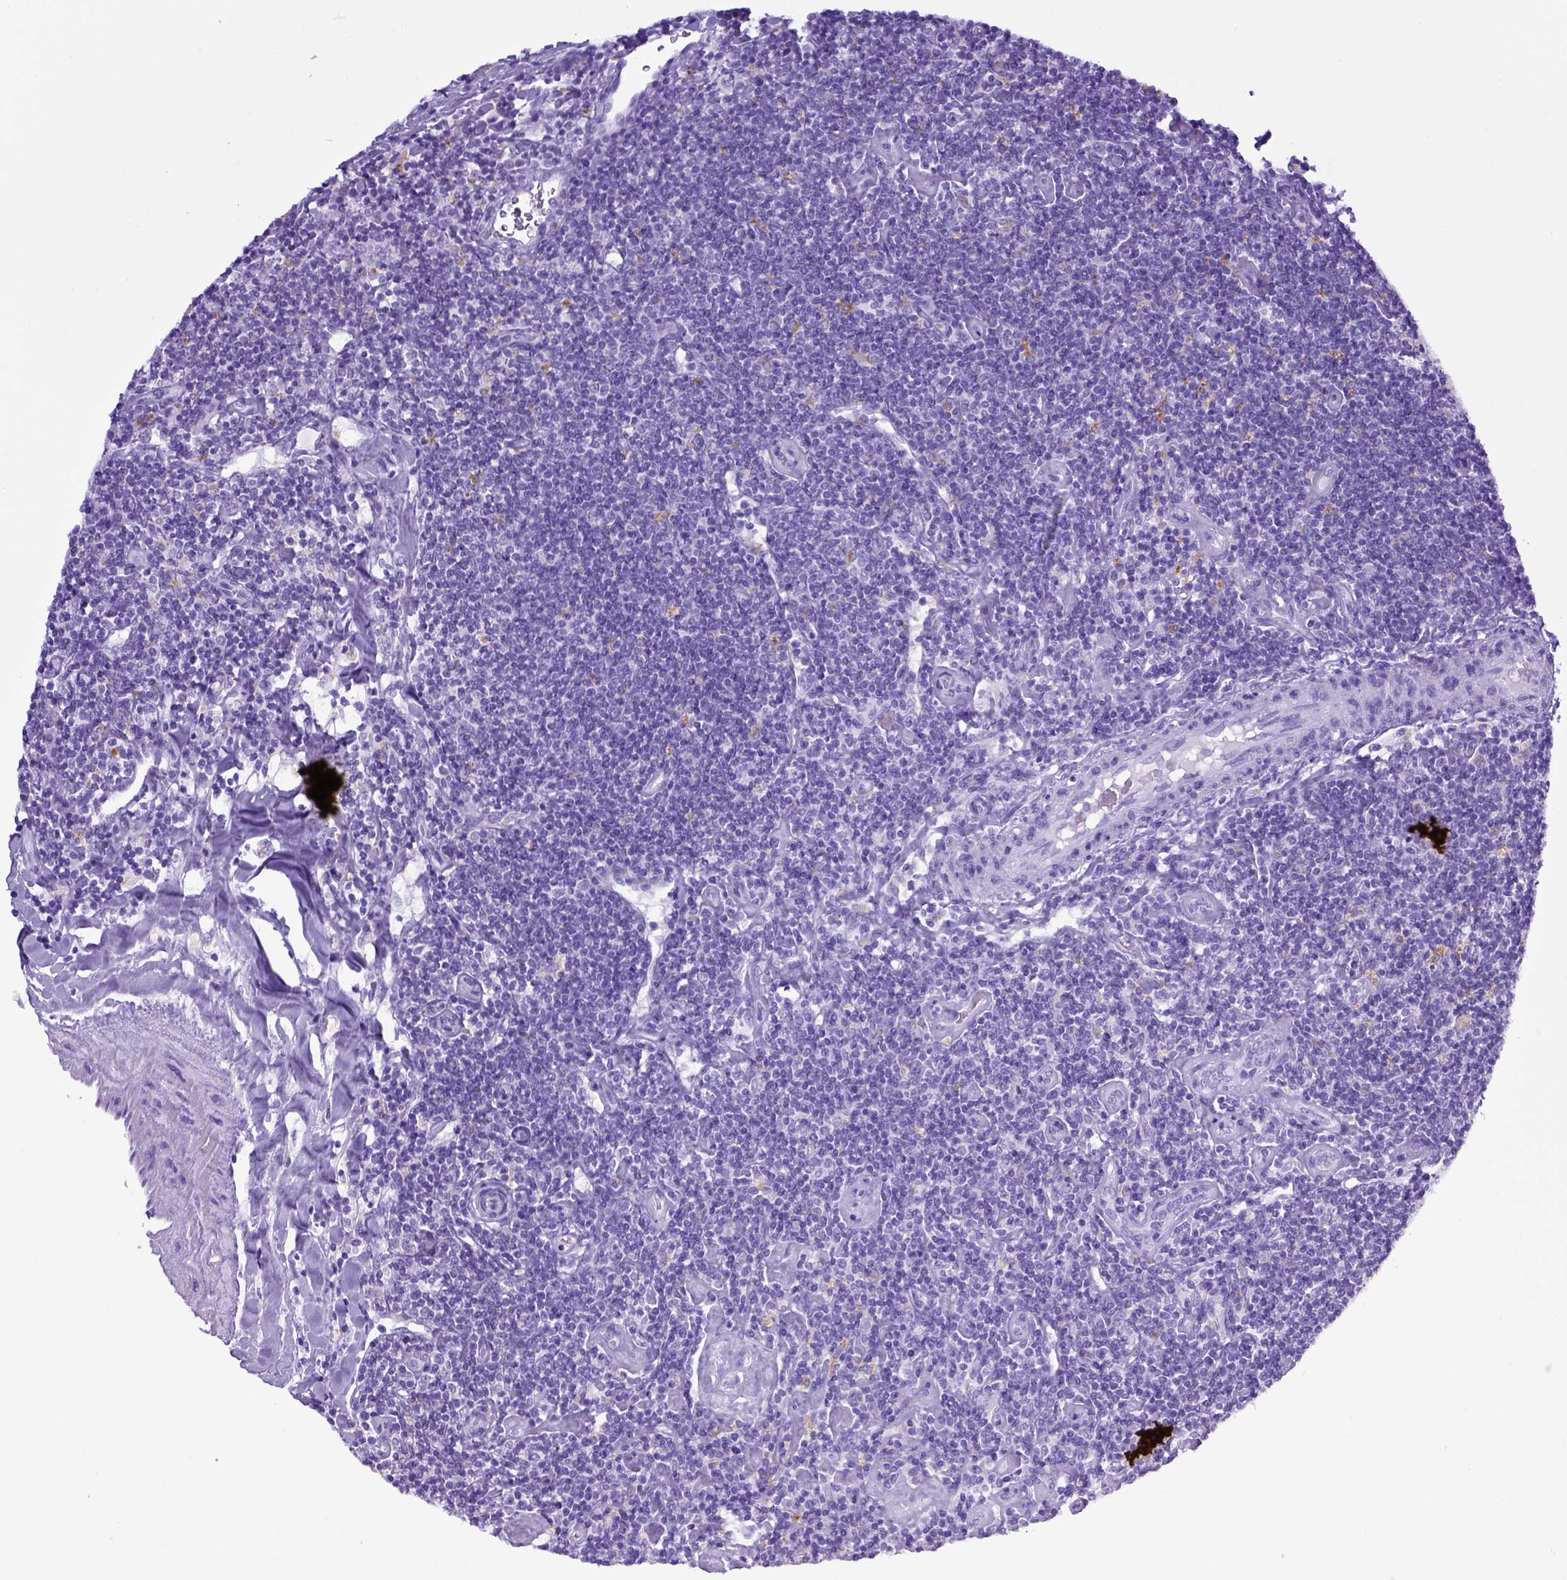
{"staining": {"intensity": "negative", "quantity": "none", "location": "none"}, "tissue": "lymphoma", "cell_type": "Tumor cells", "image_type": "cancer", "snomed": [{"axis": "morphology", "description": "Hodgkin's disease, NOS"}, {"axis": "topography", "description": "Lymph node"}], "caption": "IHC micrograph of human lymphoma stained for a protein (brown), which reveals no staining in tumor cells.", "gene": "CD68", "patient": {"sex": "male", "age": 40}}